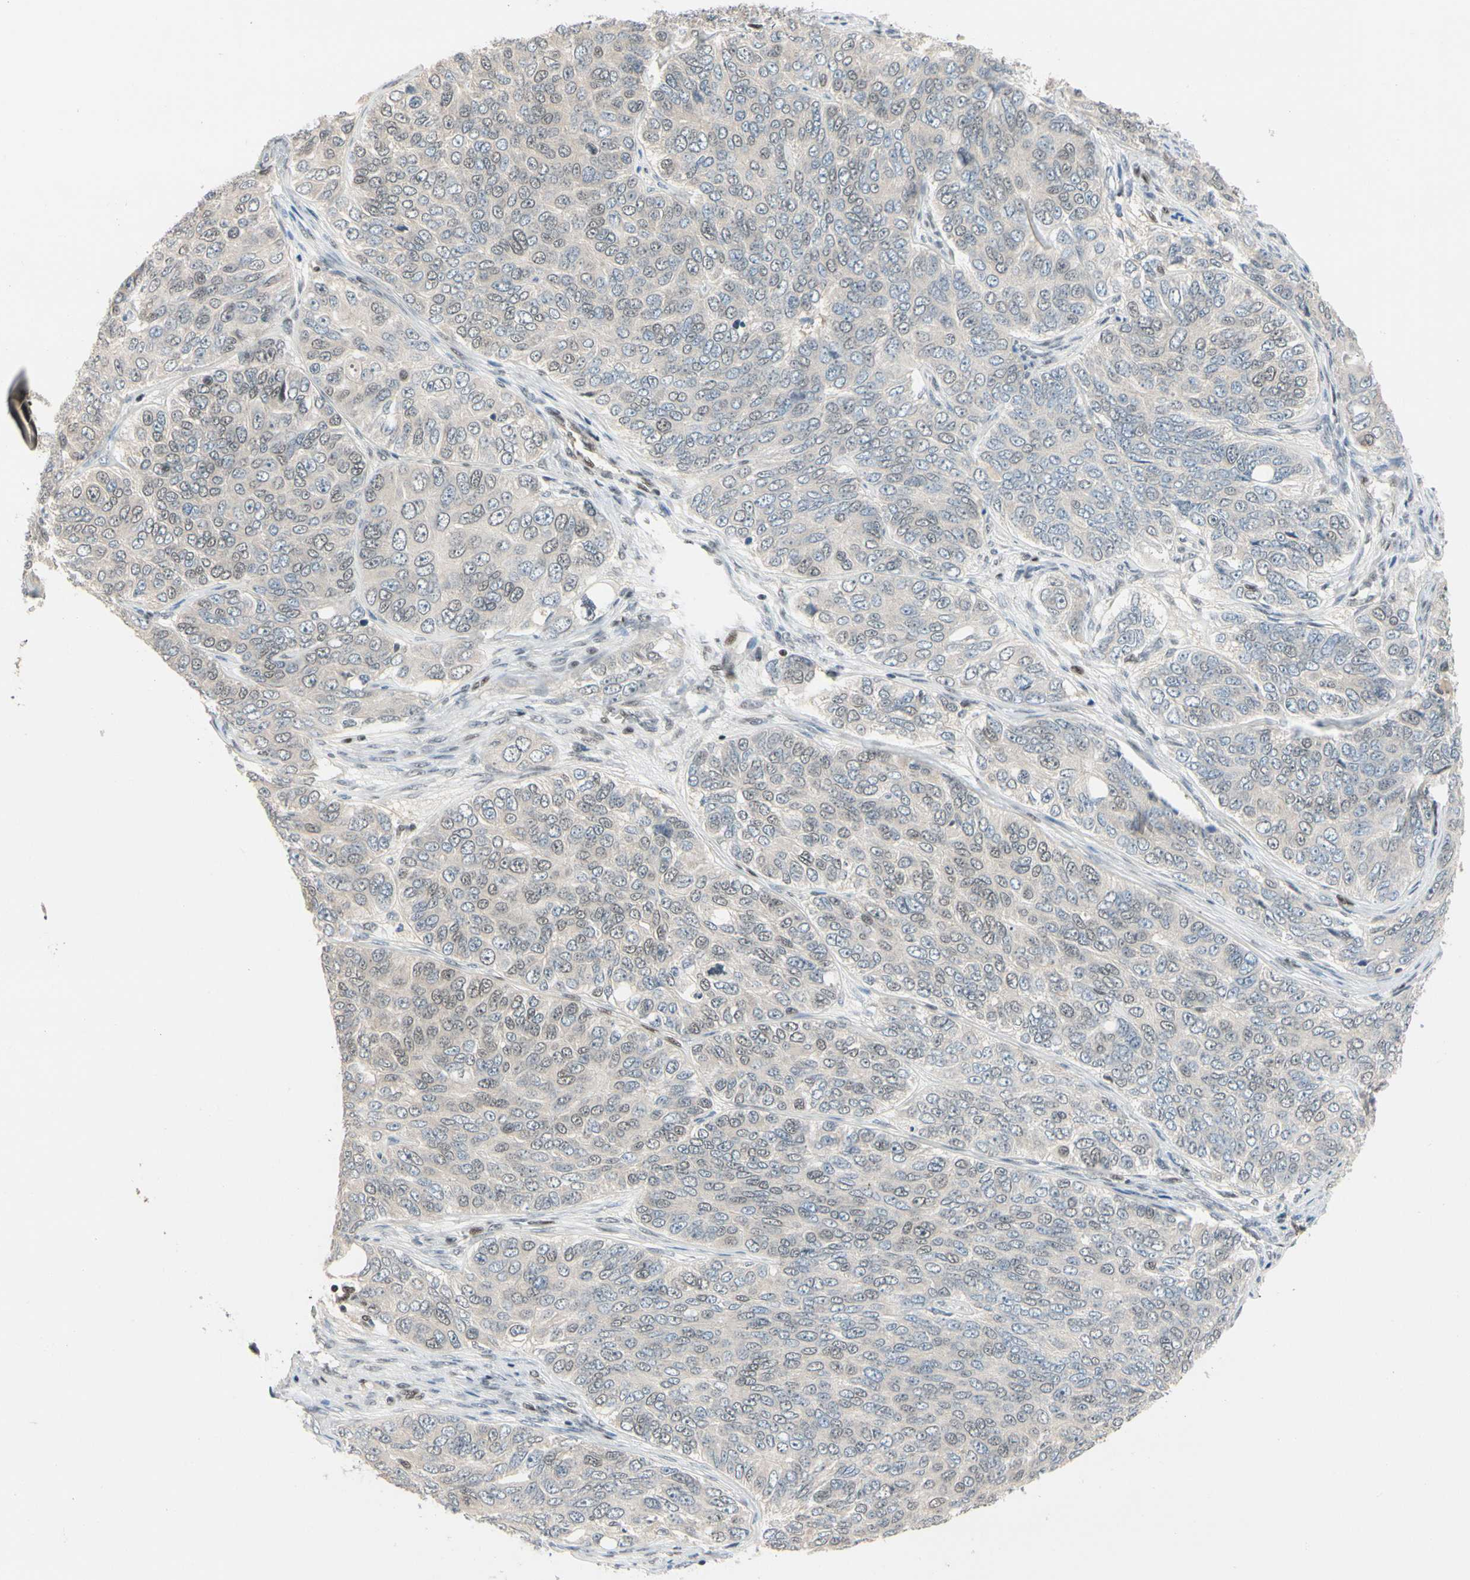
{"staining": {"intensity": "weak", "quantity": "<25%", "location": "nuclear"}, "tissue": "ovarian cancer", "cell_type": "Tumor cells", "image_type": "cancer", "snomed": [{"axis": "morphology", "description": "Carcinoma, endometroid"}, {"axis": "topography", "description": "Ovary"}], "caption": "Tumor cells are negative for brown protein staining in ovarian cancer (endometroid carcinoma). Brightfield microscopy of immunohistochemistry (IHC) stained with DAB (brown) and hematoxylin (blue), captured at high magnification.", "gene": "TAF4", "patient": {"sex": "female", "age": 51}}